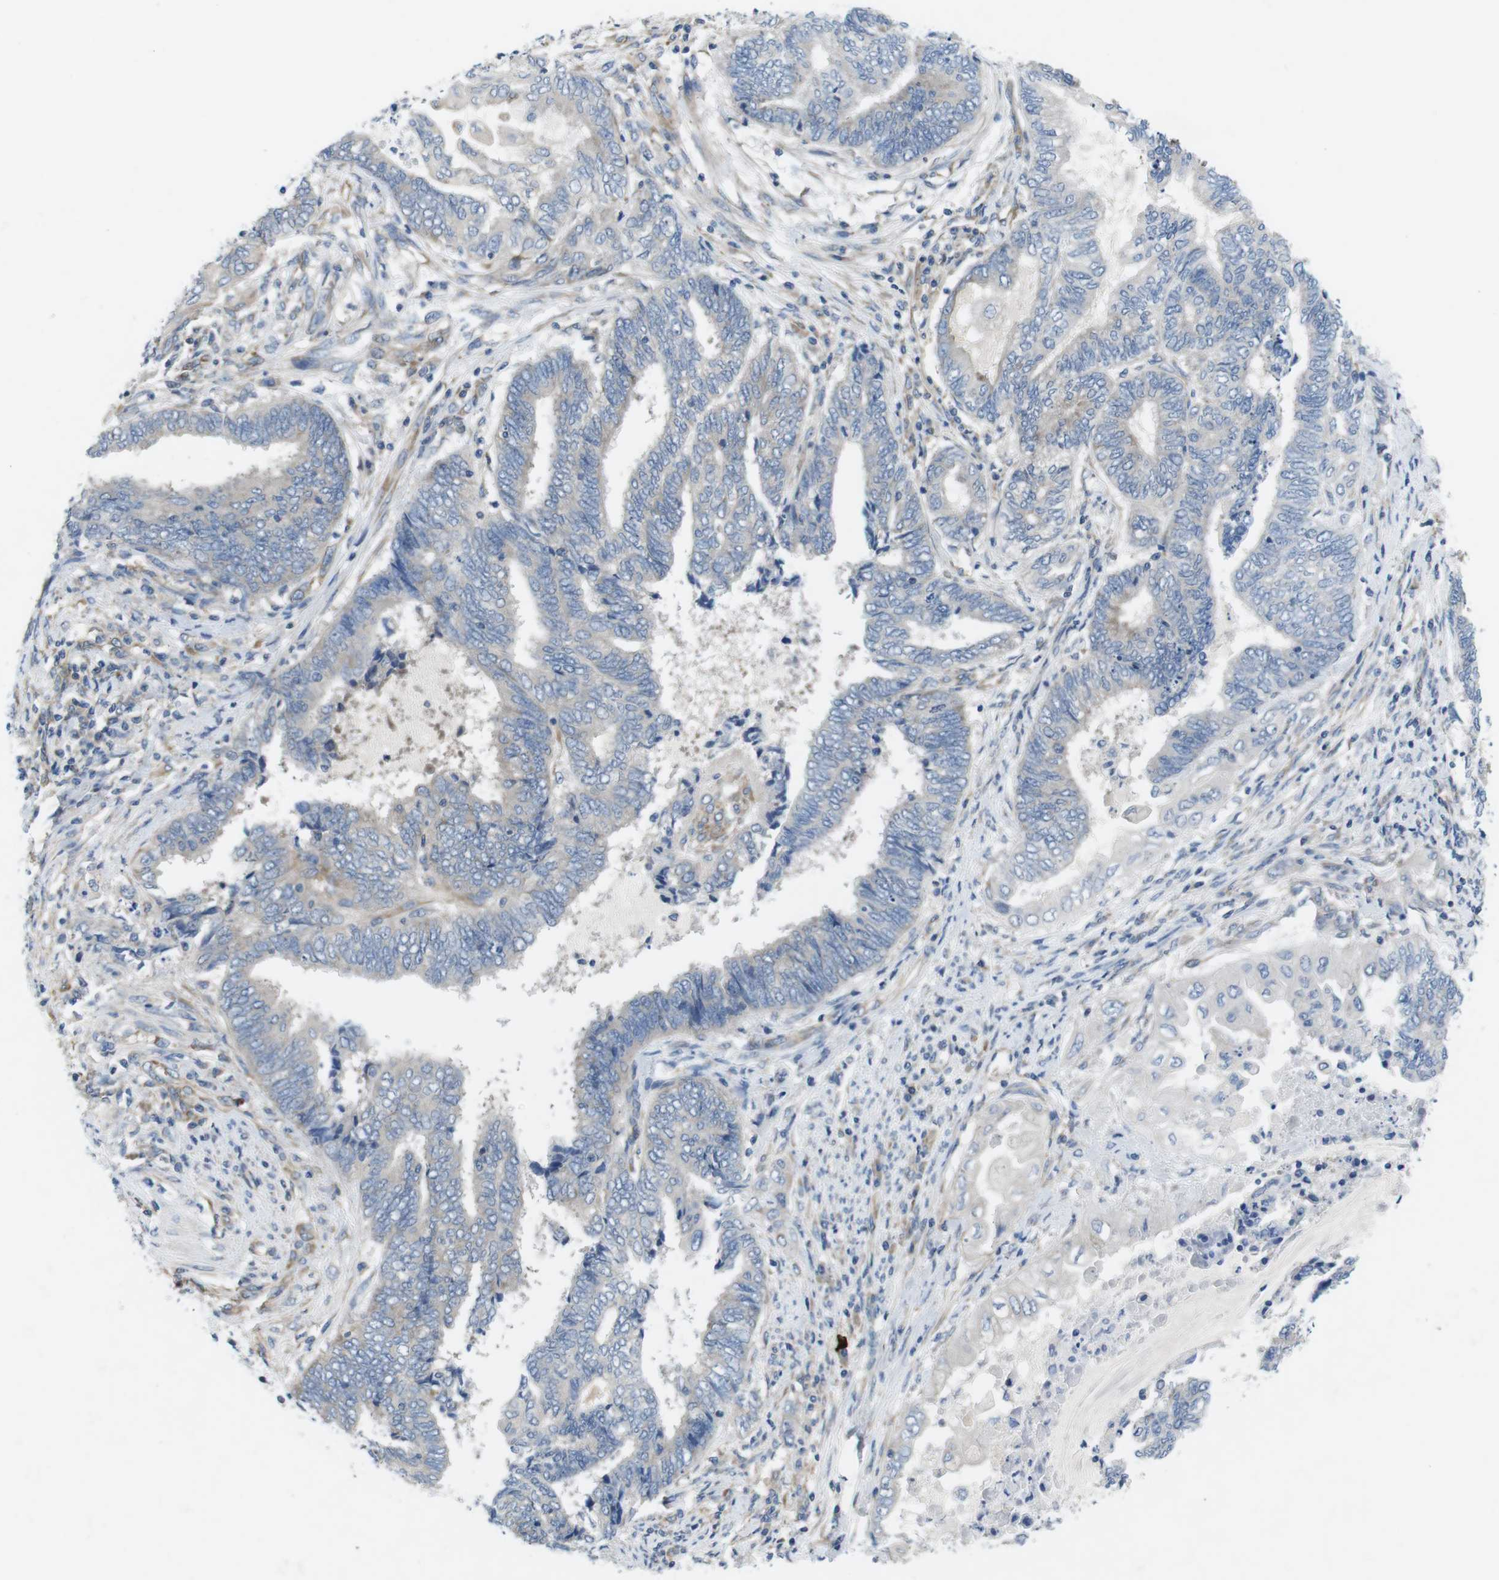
{"staining": {"intensity": "negative", "quantity": "none", "location": "none"}, "tissue": "endometrial cancer", "cell_type": "Tumor cells", "image_type": "cancer", "snomed": [{"axis": "morphology", "description": "Adenocarcinoma, NOS"}, {"axis": "topography", "description": "Uterus"}, {"axis": "topography", "description": "Endometrium"}], "caption": "Histopathology image shows no significant protein positivity in tumor cells of endometrial cancer. (Stains: DAB IHC with hematoxylin counter stain, Microscopy: brightfield microscopy at high magnification).", "gene": "DCLK1", "patient": {"sex": "female", "age": 70}}